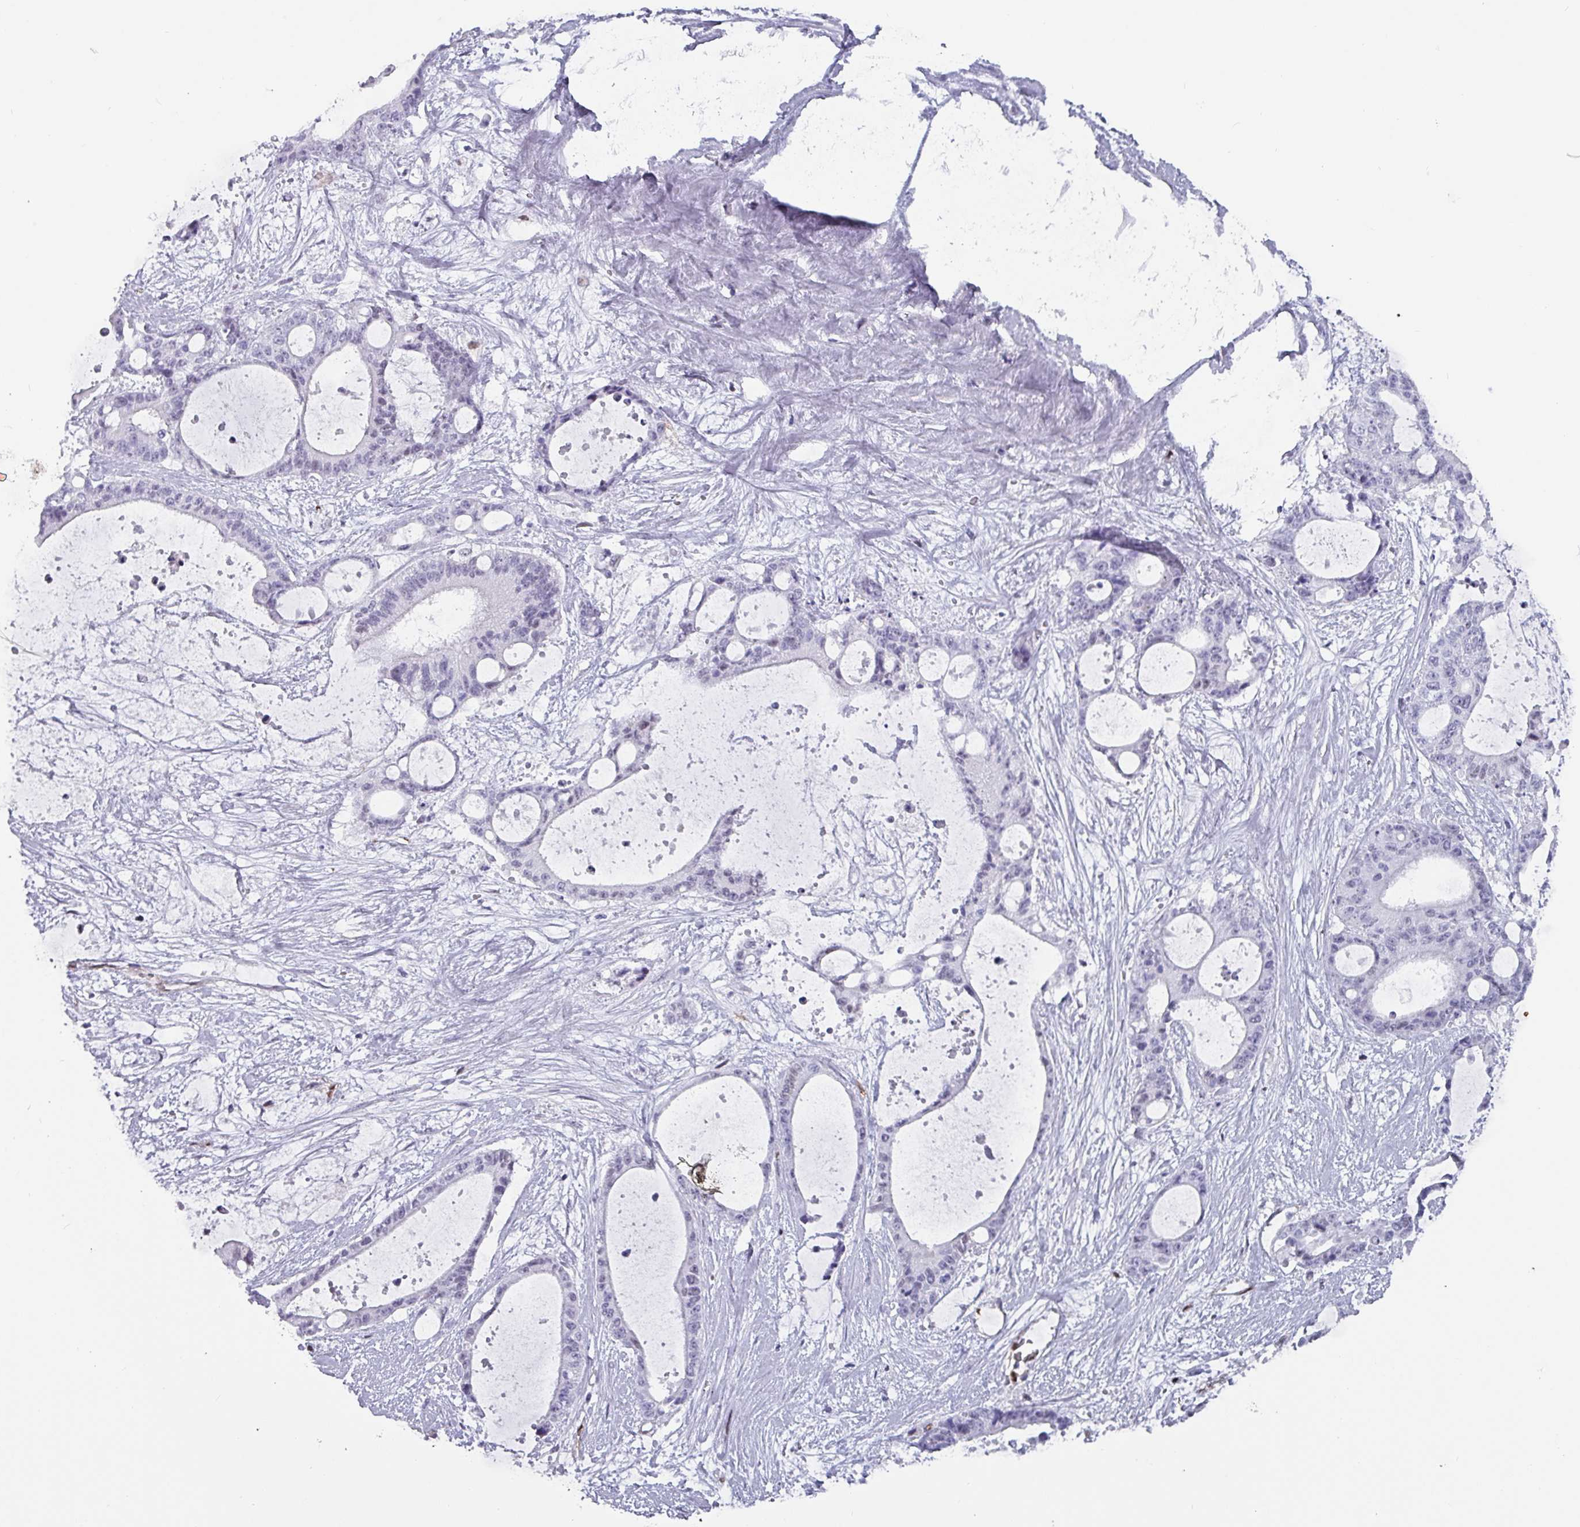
{"staining": {"intensity": "negative", "quantity": "none", "location": "none"}, "tissue": "liver cancer", "cell_type": "Tumor cells", "image_type": "cancer", "snomed": [{"axis": "morphology", "description": "Normal tissue, NOS"}, {"axis": "morphology", "description": "Cholangiocarcinoma"}, {"axis": "topography", "description": "Liver"}, {"axis": "topography", "description": "Peripheral nerve tissue"}], "caption": "Liver cancer was stained to show a protein in brown. There is no significant staining in tumor cells.", "gene": "ZNF816-ZNF321P", "patient": {"sex": "female", "age": 73}}